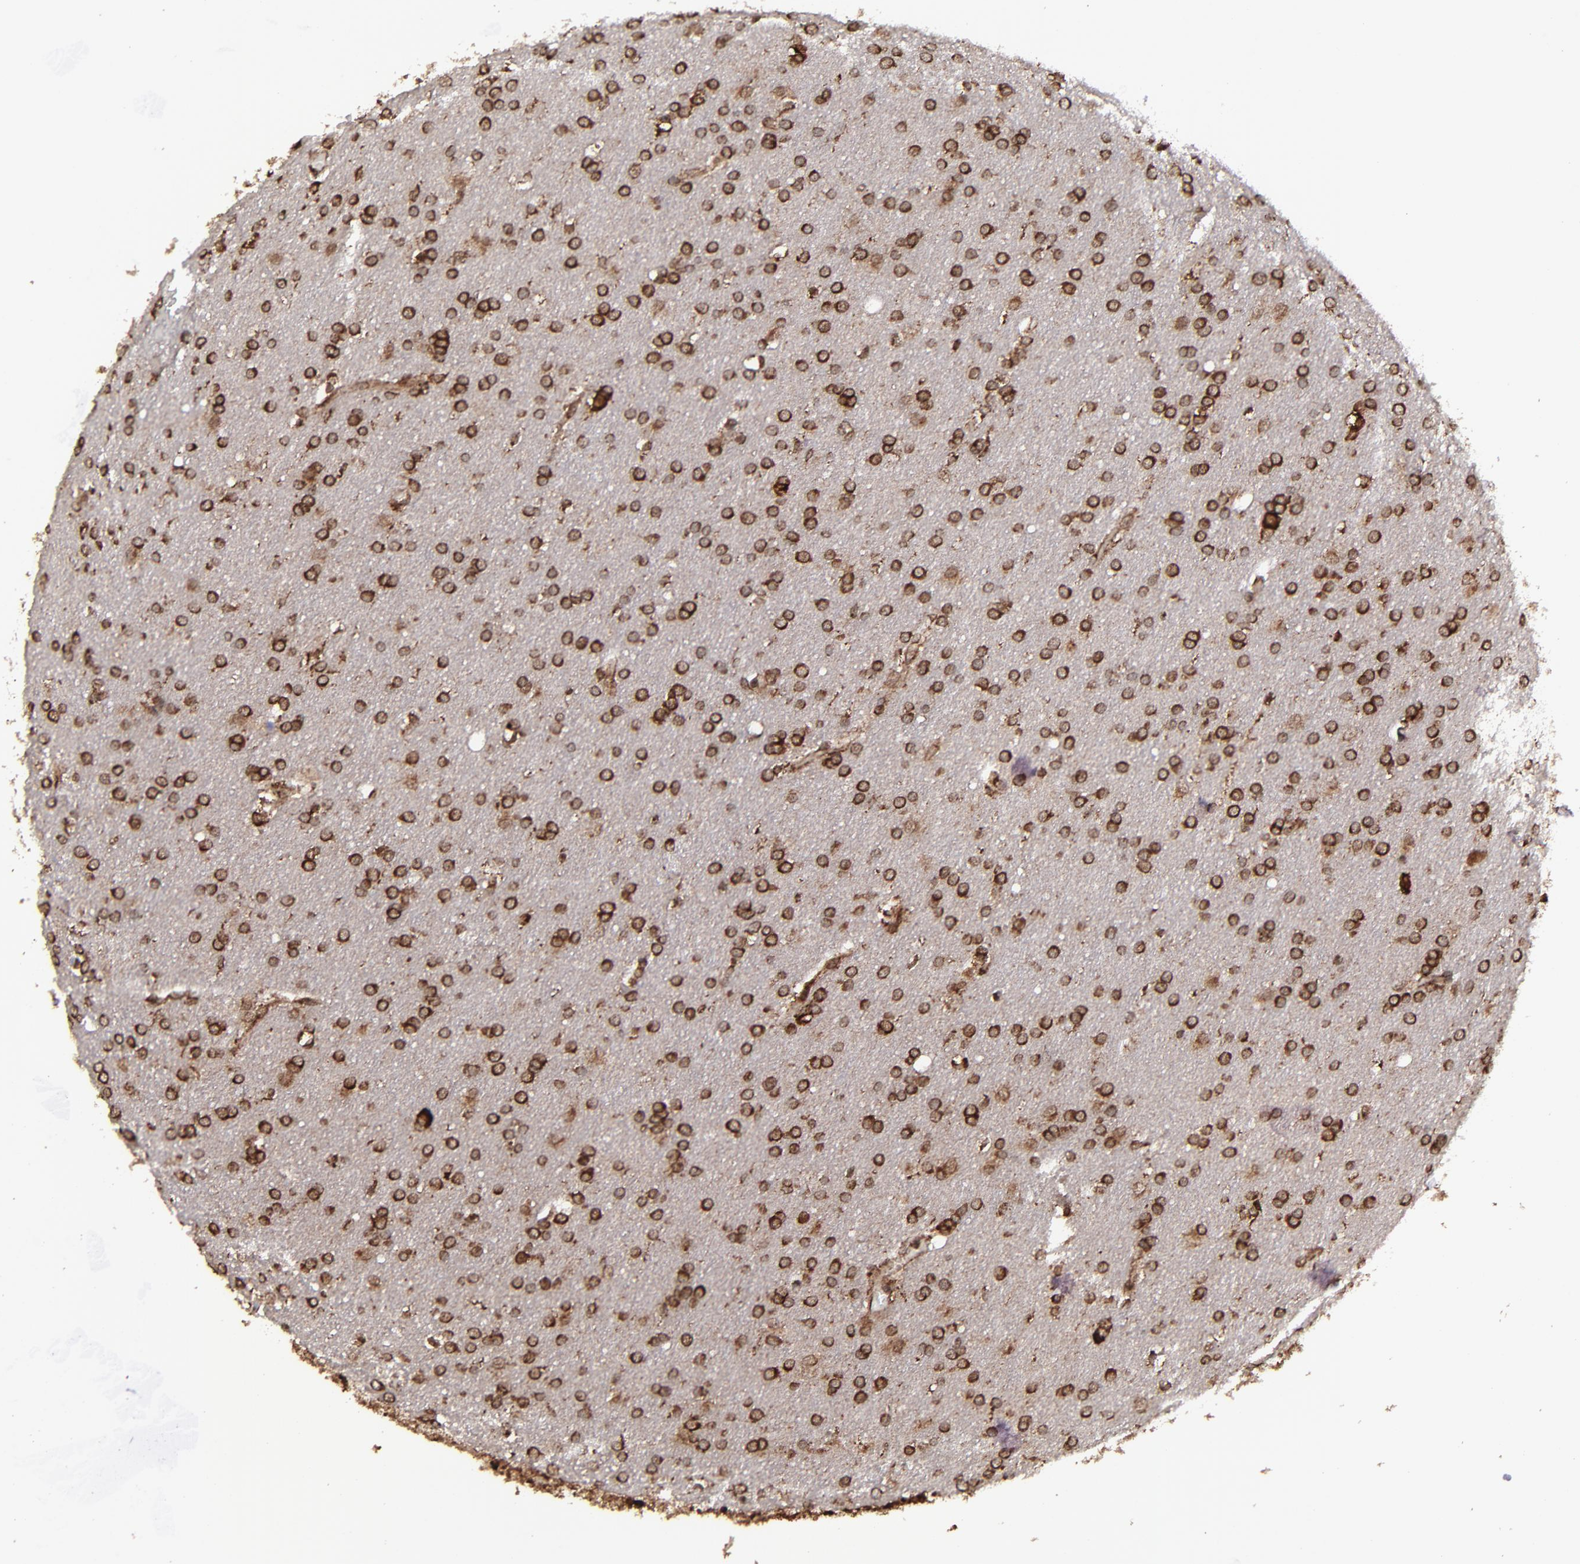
{"staining": {"intensity": "strong", "quantity": ">75%", "location": "cytoplasmic/membranous,nuclear"}, "tissue": "glioma", "cell_type": "Tumor cells", "image_type": "cancer", "snomed": [{"axis": "morphology", "description": "Glioma, malignant, Low grade"}, {"axis": "topography", "description": "Brain"}], "caption": "Malignant glioma (low-grade) stained for a protein (brown) reveals strong cytoplasmic/membranous and nuclear positive expression in about >75% of tumor cells.", "gene": "EIF4ENIF1", "patient": {"sex": "female", "age": 32}}